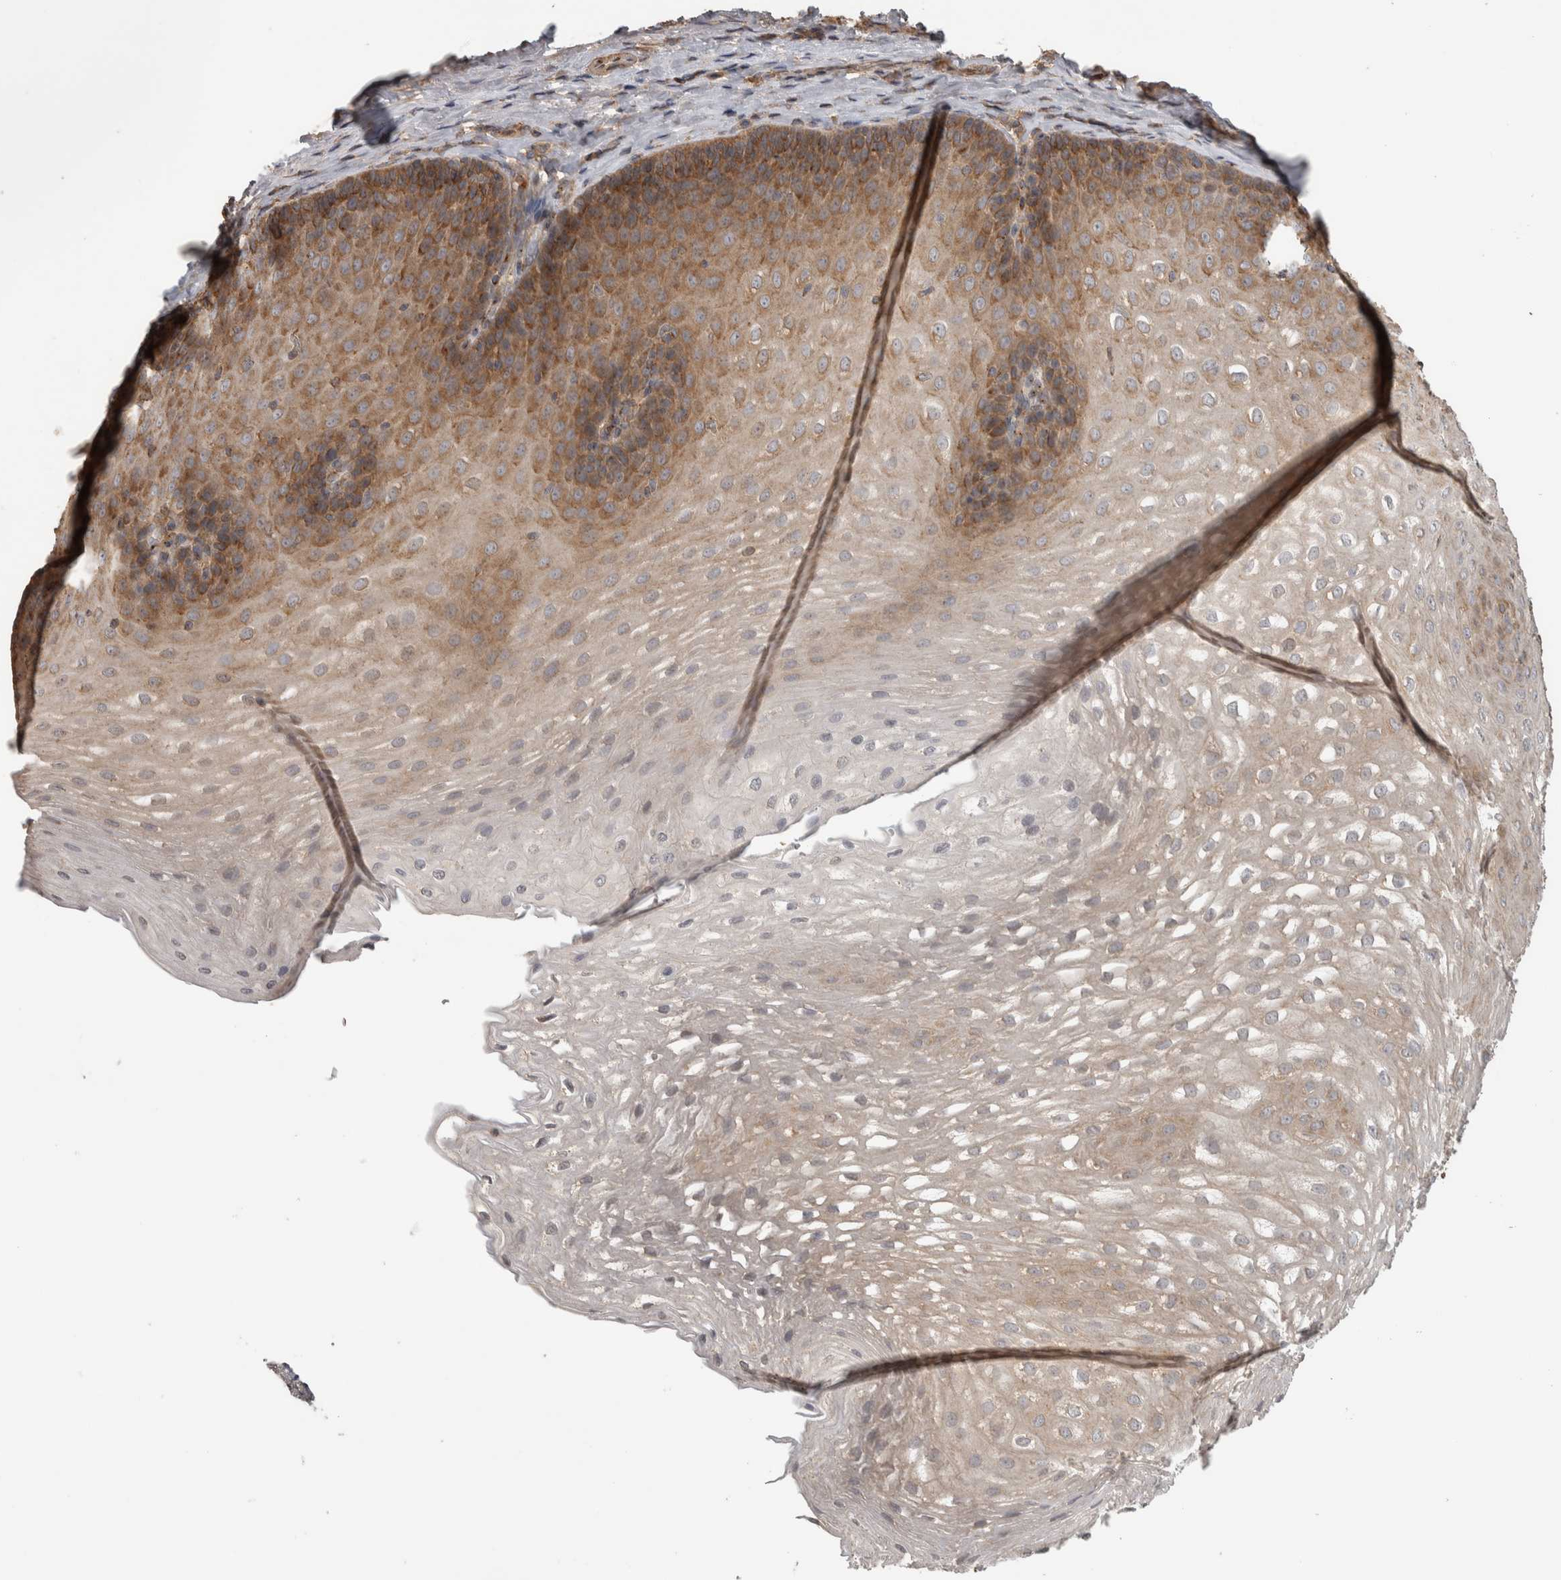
{"staining": {"intensity": "moderate", "quantity": "<25%", "location": "cytoplasmic/membranous"}, "tissue": "esophagus", "cell_type": "Squamous epithelial cells", "image_type": "normal", "snomed": [{"axis": "morphology", "description": "Normal tissue, NOS"}, {"axis": "topography", "description": "Esophagus"}], "caption": "Immunohistochemistry (IHC) (DAB) staining of normal esophagus reveals moderate cytoplasmic/membranous protein staining in approximately <25% of squamous epithelial cells. (IHC, brightfield microscopy, high magnification).", "gene": "IFRD1", "patient": {"sex": "female", "age": 66}}